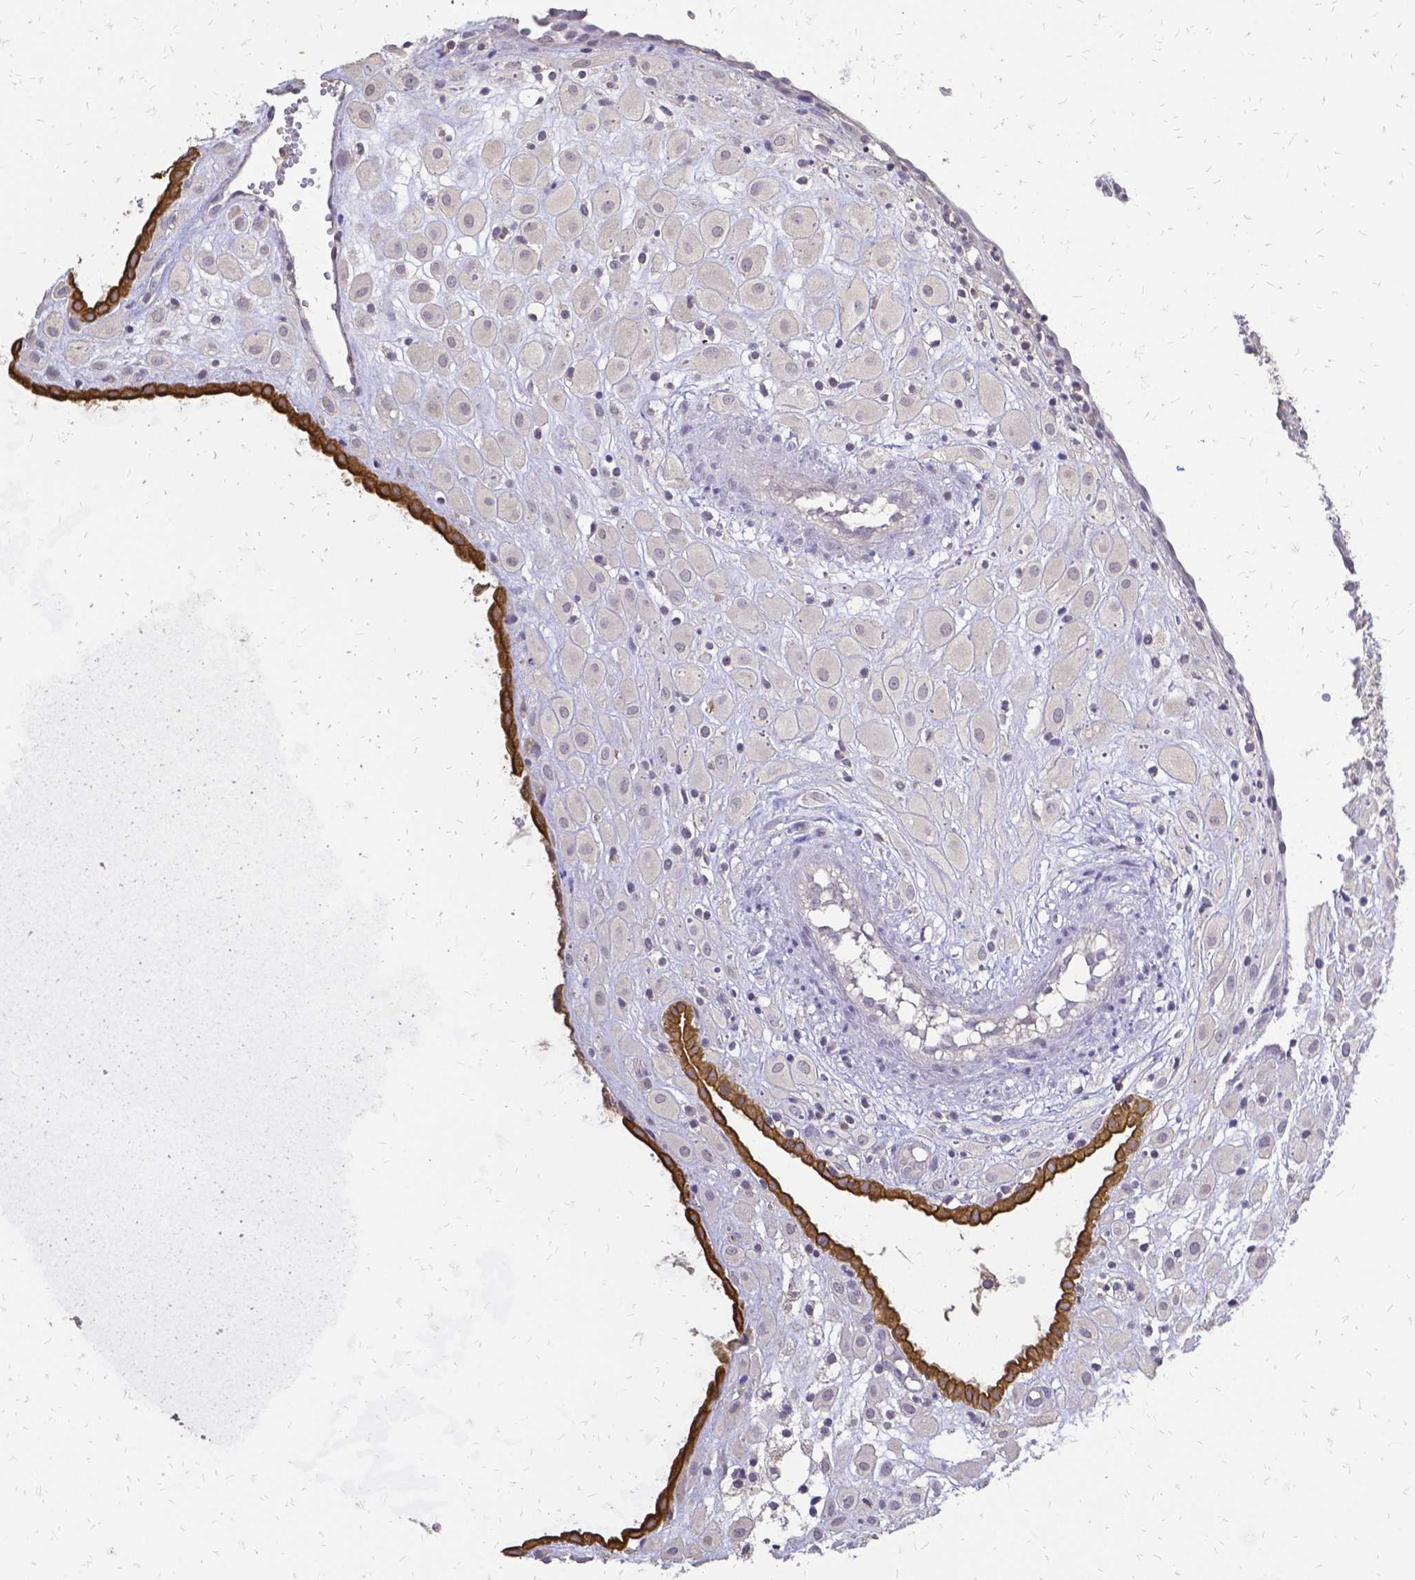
{"staining": {"intensity": "negative", "quantity": "none", "location": "none"}, "tissue": "placenta", "cell_type": "Decidual cells", "image_type": "normal", "snomed": [{"axis": "morphology", "description": "Normal tissue, NOS"}, {"axis": "topography", "description": "Placenta"}], "caption": "DAB (3,3'-diaminobenzidine) immunohistochemical staining of unremarkable human placenta displays no significant staining in decidual cells. (Brightfield microscopy of DAB (3,3'-diaminobenzidine) IHC at high magnification).", "gene": "CIB1", "patient": {"sex": "female", "age": 24}}